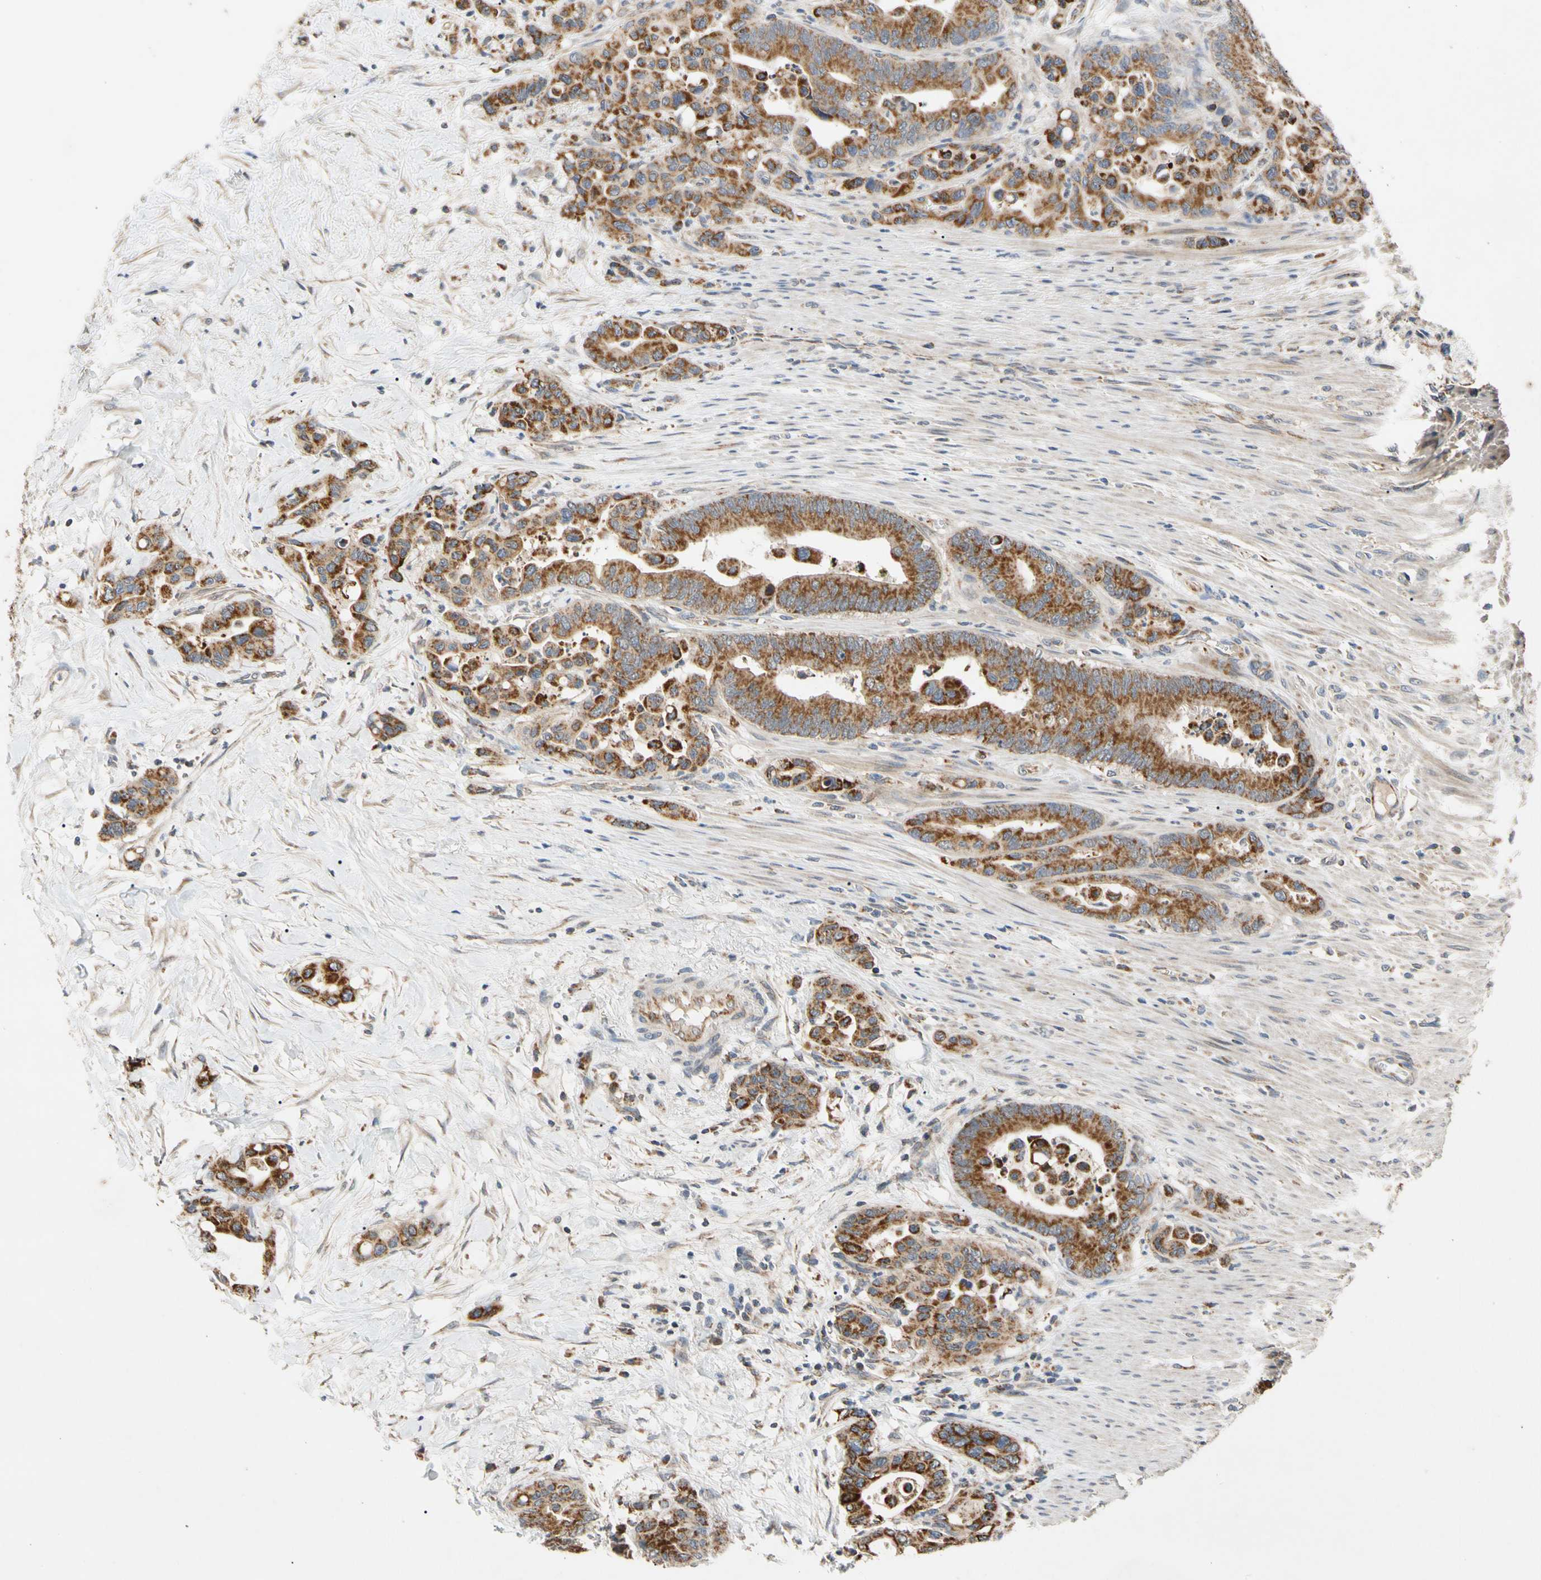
{"staining": {"intensity": "strong", "quantity": ">75%", "location": "cytoplasmic/membranous"}, "tissue": "colorectal cancer", "cell_type": "Tumor cells", "image_type": "cancer", "snomed": [{"axis": "morphology", "description": "Normal tissue, NOS"}, {"axis": "morphology", "description": "Adenocarcinoma, NOS"}, {"axis": "topography", "description": "Colon"}], "caption": "Strong cytoplasmic/membranous expression is appreciated in about >75% of tumor cells in adenocarcinoma (colorectal).", "gene": "GPD2", "patient": {"sex": "male", "age": 82}}